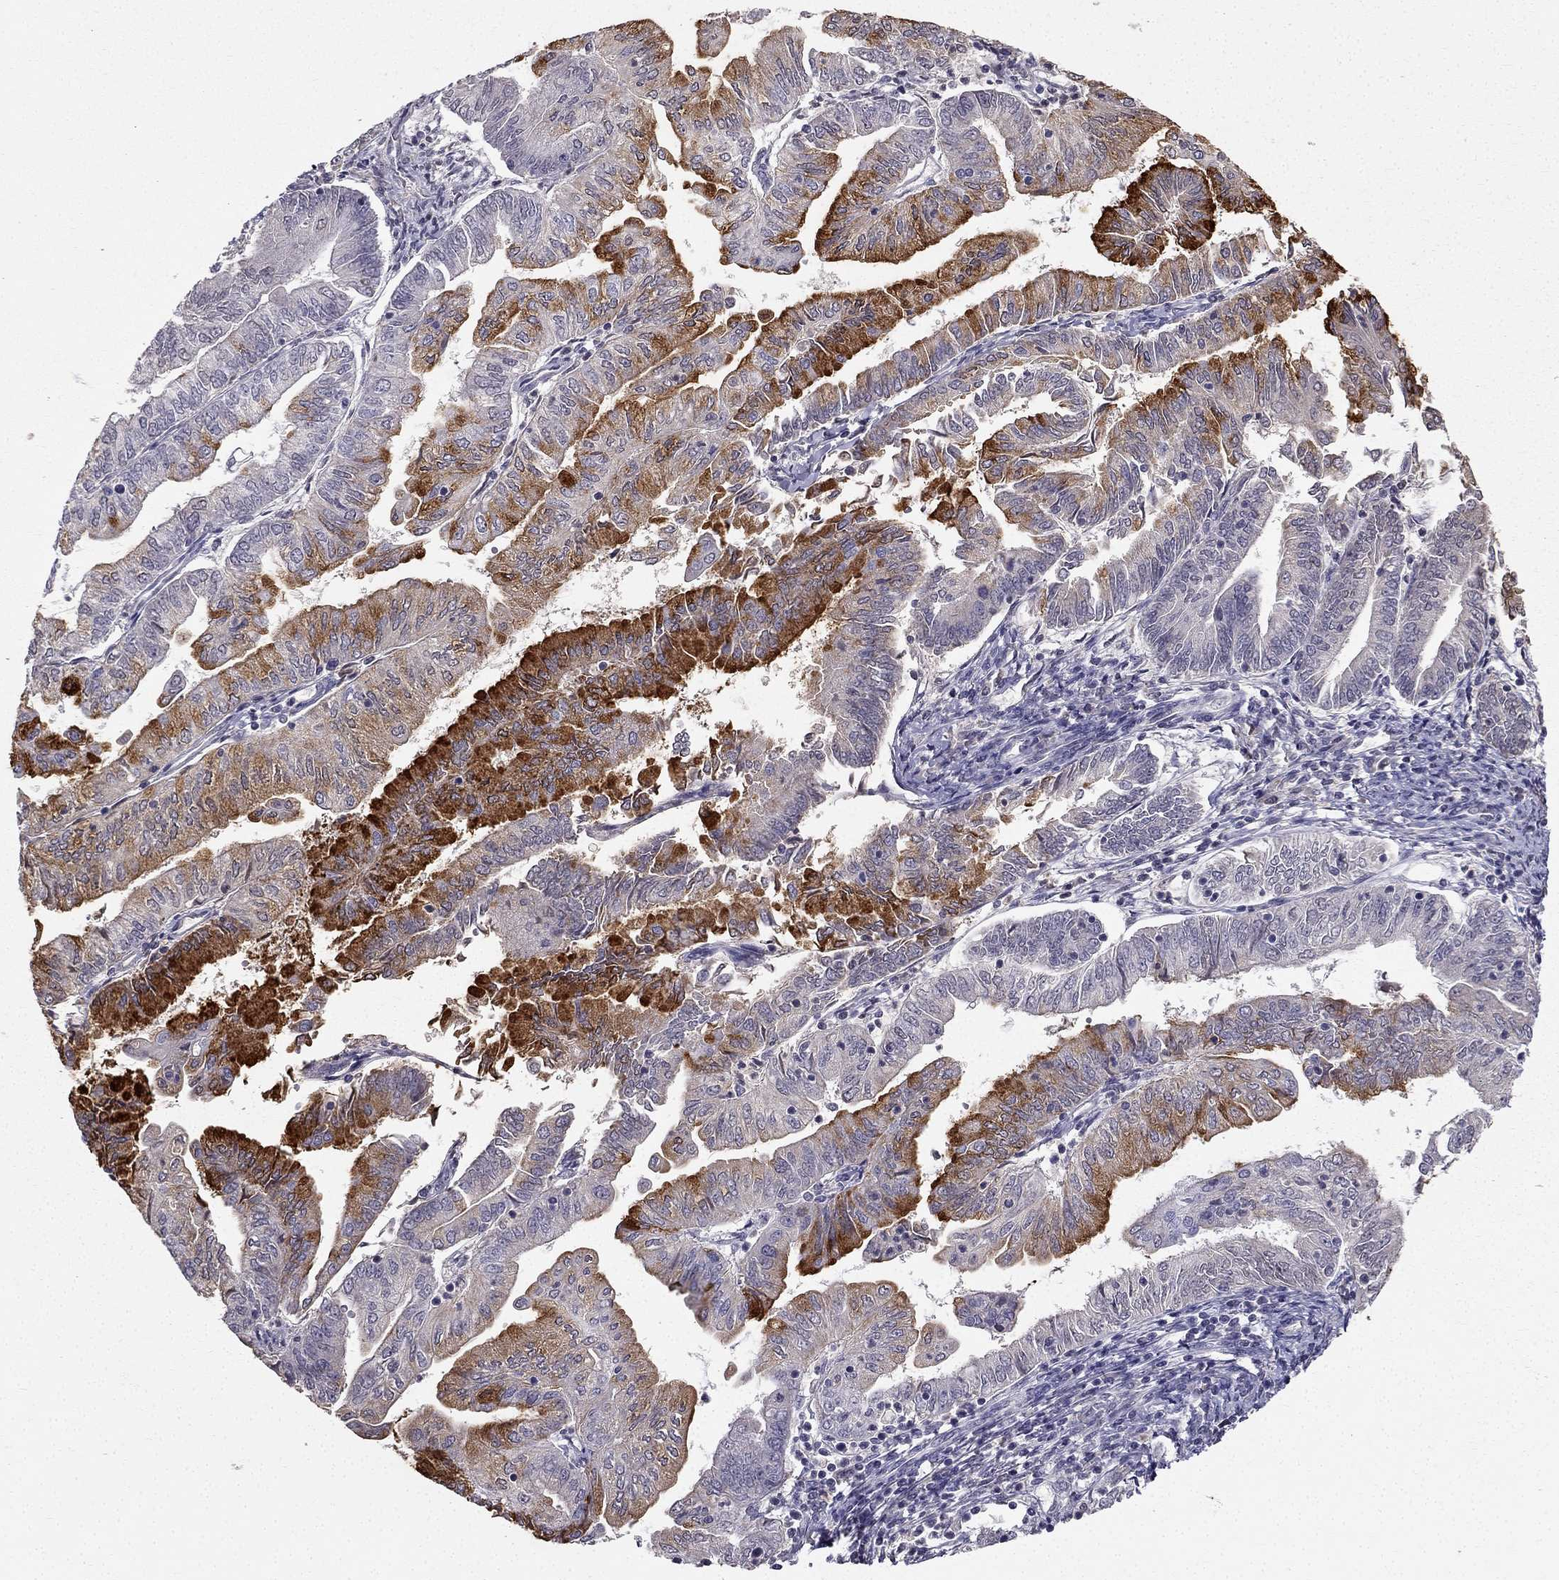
{"staining": {"intensity": "strong", "quantity": "25%-75%", "location": "cytoplasmic/membranous"}, "tissue": "endometrial cancer", "cell_type": "Tumor cells", "image_type": "cancer", "snomed": [{"axis": "morphology", "description": "Adenocarcinoma, NOS"}, {"axis": "topography", "description": "Endometrium"}], "caption": "Immunohistochemistry (DAB) staining of human endometrial cancer (adenocarcinoma) reveals strong cytoplasmic/membranous protein positivity in about 25%-75% of tumor cells.", "gene": "TFF3", "patient": {"sex": "female", "age": 55}}